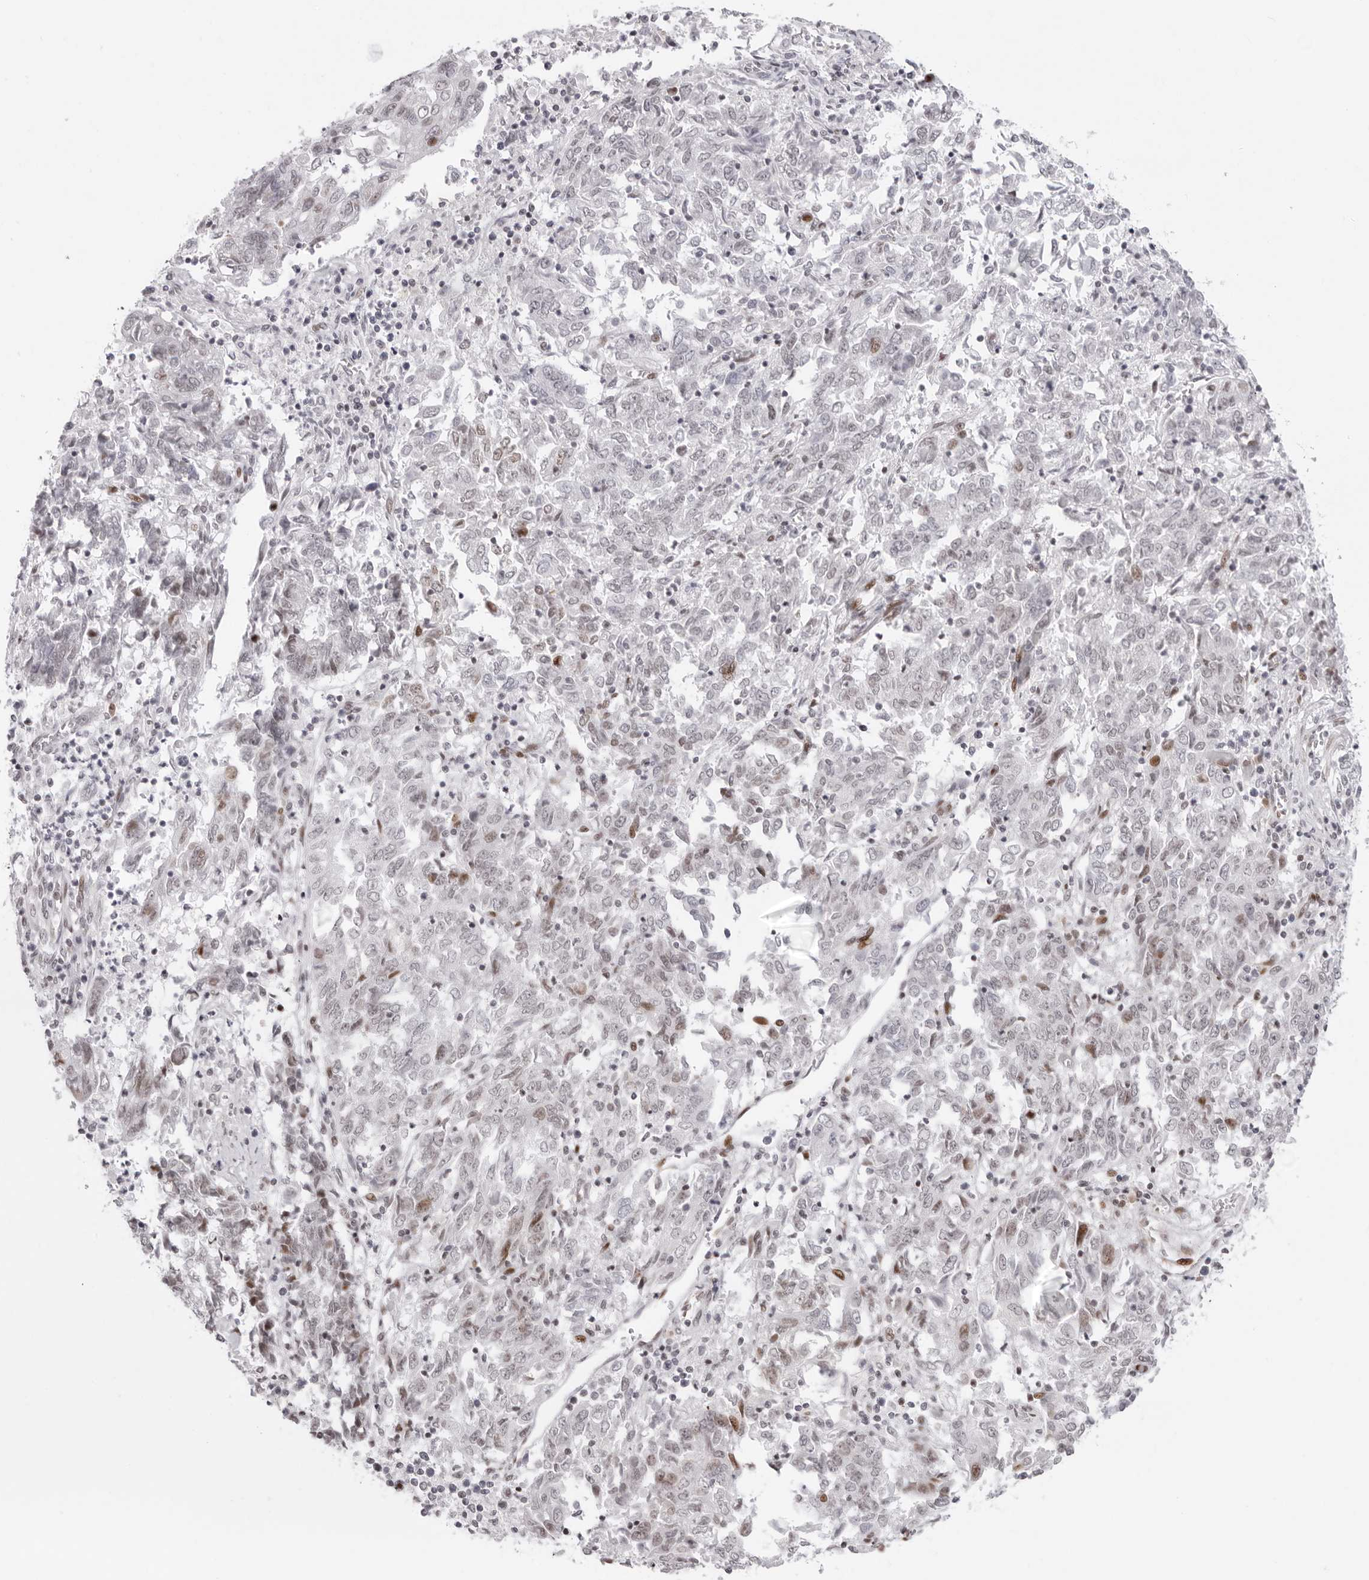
{"staining": {"intensity": "moderate", "quantity": "<25%", "location": "nuclear"}, "tissue": "endometrial cancer", "cell_type": "Tumor cells", "image_type": "cancer", "snomed": [{"axis": "morphology", "description": "Adenocarcinoma, NOS"}, {"axis": "topography", "description": "Endometrium"}], "caption": "Protein staining demonstrates moderate nuclear expression in approximately <25% of tumor cells in endometrial cancer (adenocarcinoma).", "gene": "NTPCR", "patient": {"sex": "female", "age": 80}}